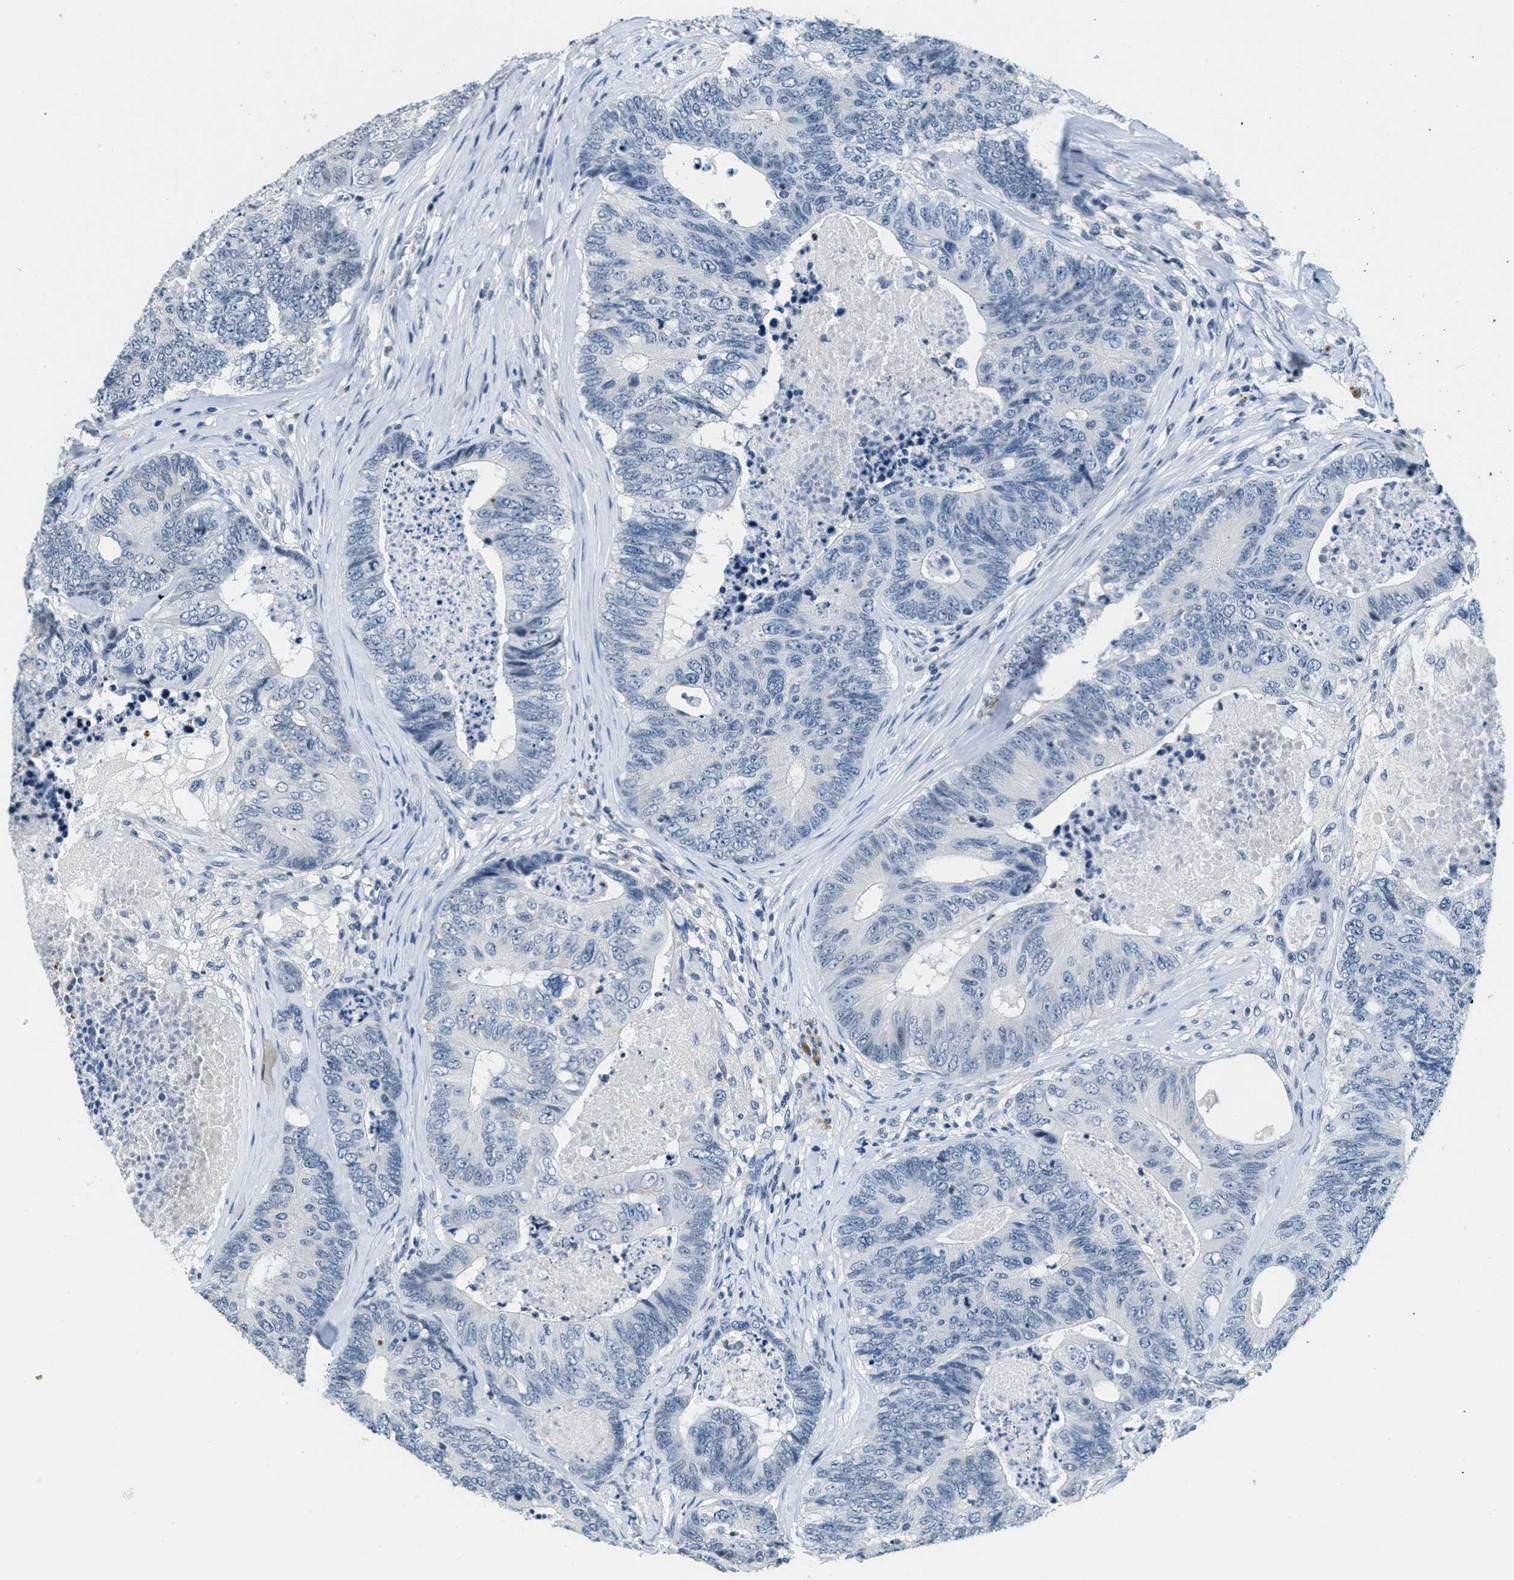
{"staining": {"intensity": "negative", "quantity": "none", "location": "none"}, "tissue": "colorectal cancer", "cell_type": "Tumor cells", "image_type": "cancer", "snomed": [{"axis": "morphology", "description": "Adenocarcinoma, NOS"}, {"axis": "topography", "description": "Colon"}], "caption": "Colorectal adenocarcinoma stained for a protein using immunohistochemistry displays no positivity tumor cells.", "gene": "CA4", "patient": {"sex": "female", "age": 67}}